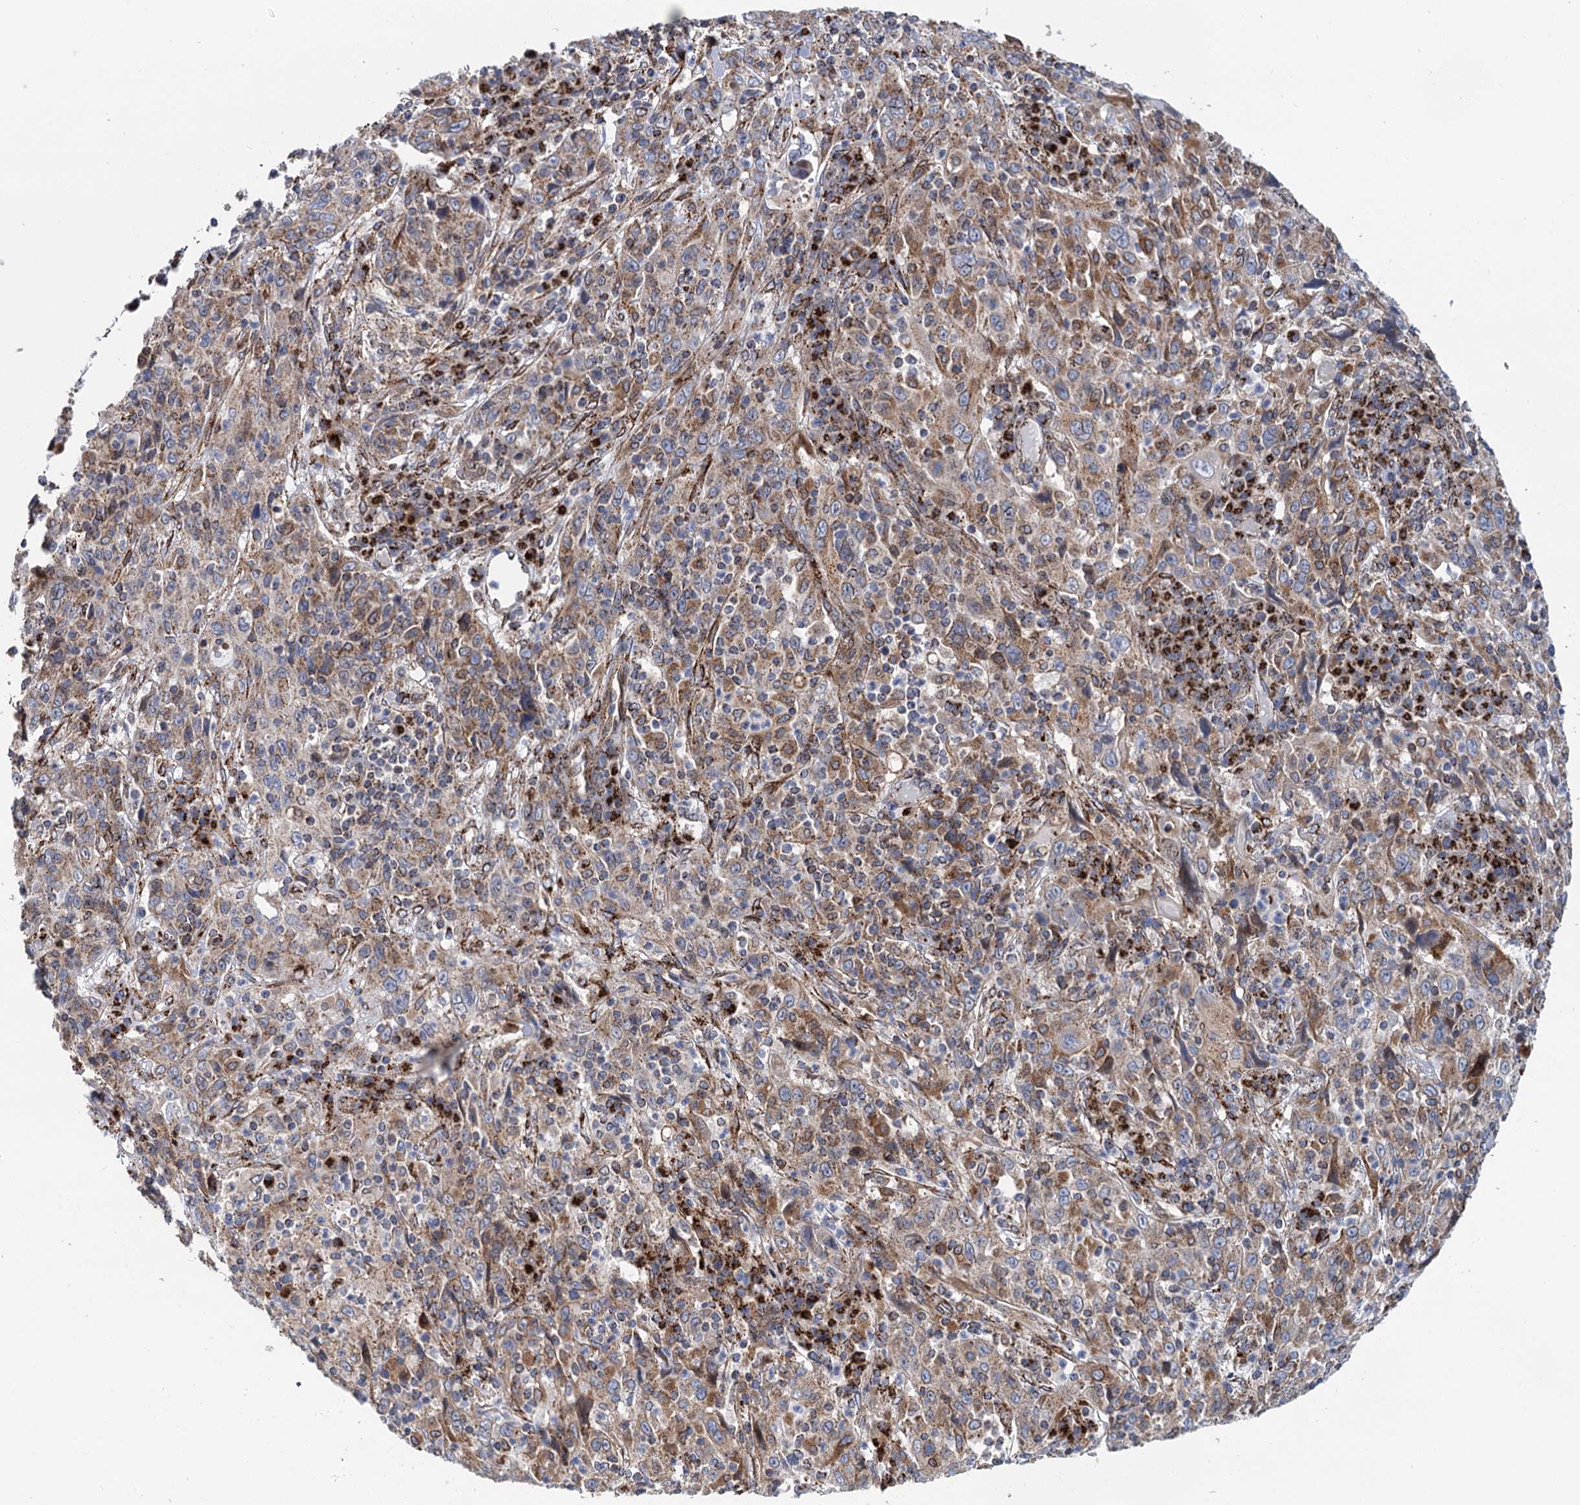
{"staining": {"intensity": "moderate", "quantity": "25%-75%", "location": "cytoplasmic/membranous"}, "tissue": "cervical cancer", "cell_type": "Tumor cells", "image_type": "cancer", "snomed": [{"axis": "morphology", "description": "Squamous cell carcinoma, NOS"}, {"axis": "topography", "description": "Cervix"}], "caption": "Approximately 25%-75% of tumor cells in human cervical squamous cell carcinoma exhibit moderate cytoplasmic/membranous protein positivity as visualized by brown immunohistochemical staining.", "gene": "SUPT20H", "patient": {"sex": "female", "age": 46}}